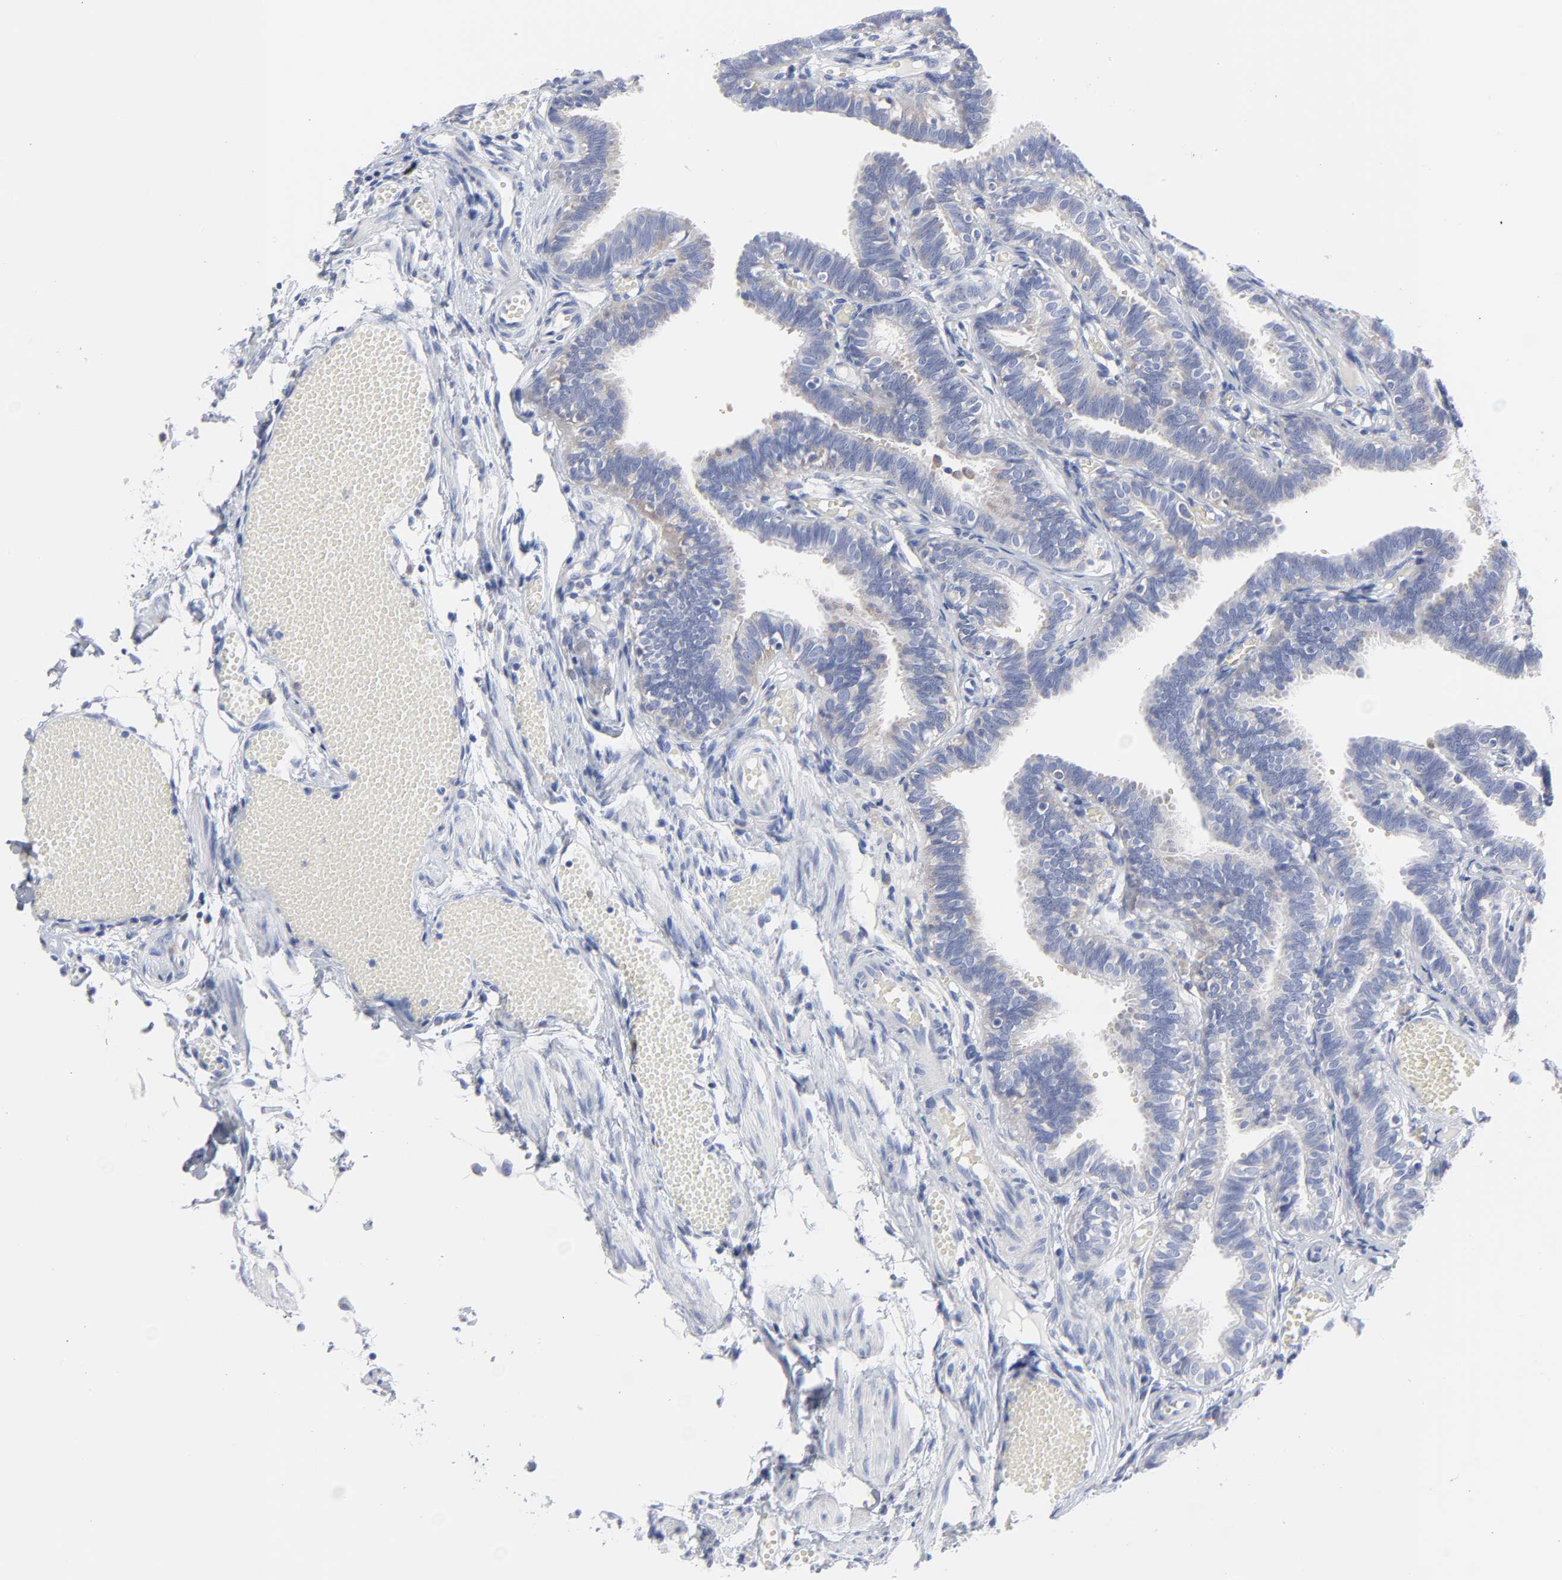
{"staining": {"intensity": "negative", "quantity": "none", "location": "none"}, "tissue": "fallopian tube", "cell_type": "Glandular cells", "image_type": "normal", "snomed": [{"axis": "morphology", "description": "Normal tissue, NOS"}, {"axis": "topography", "description": "Fallopian tube"}], "caption": "Immunohistochemical staining of benign fallopian tube shows no significant expression in glandular cells.", "gene": "STAT2", "patient": {"sex": "female", "age": 29}}